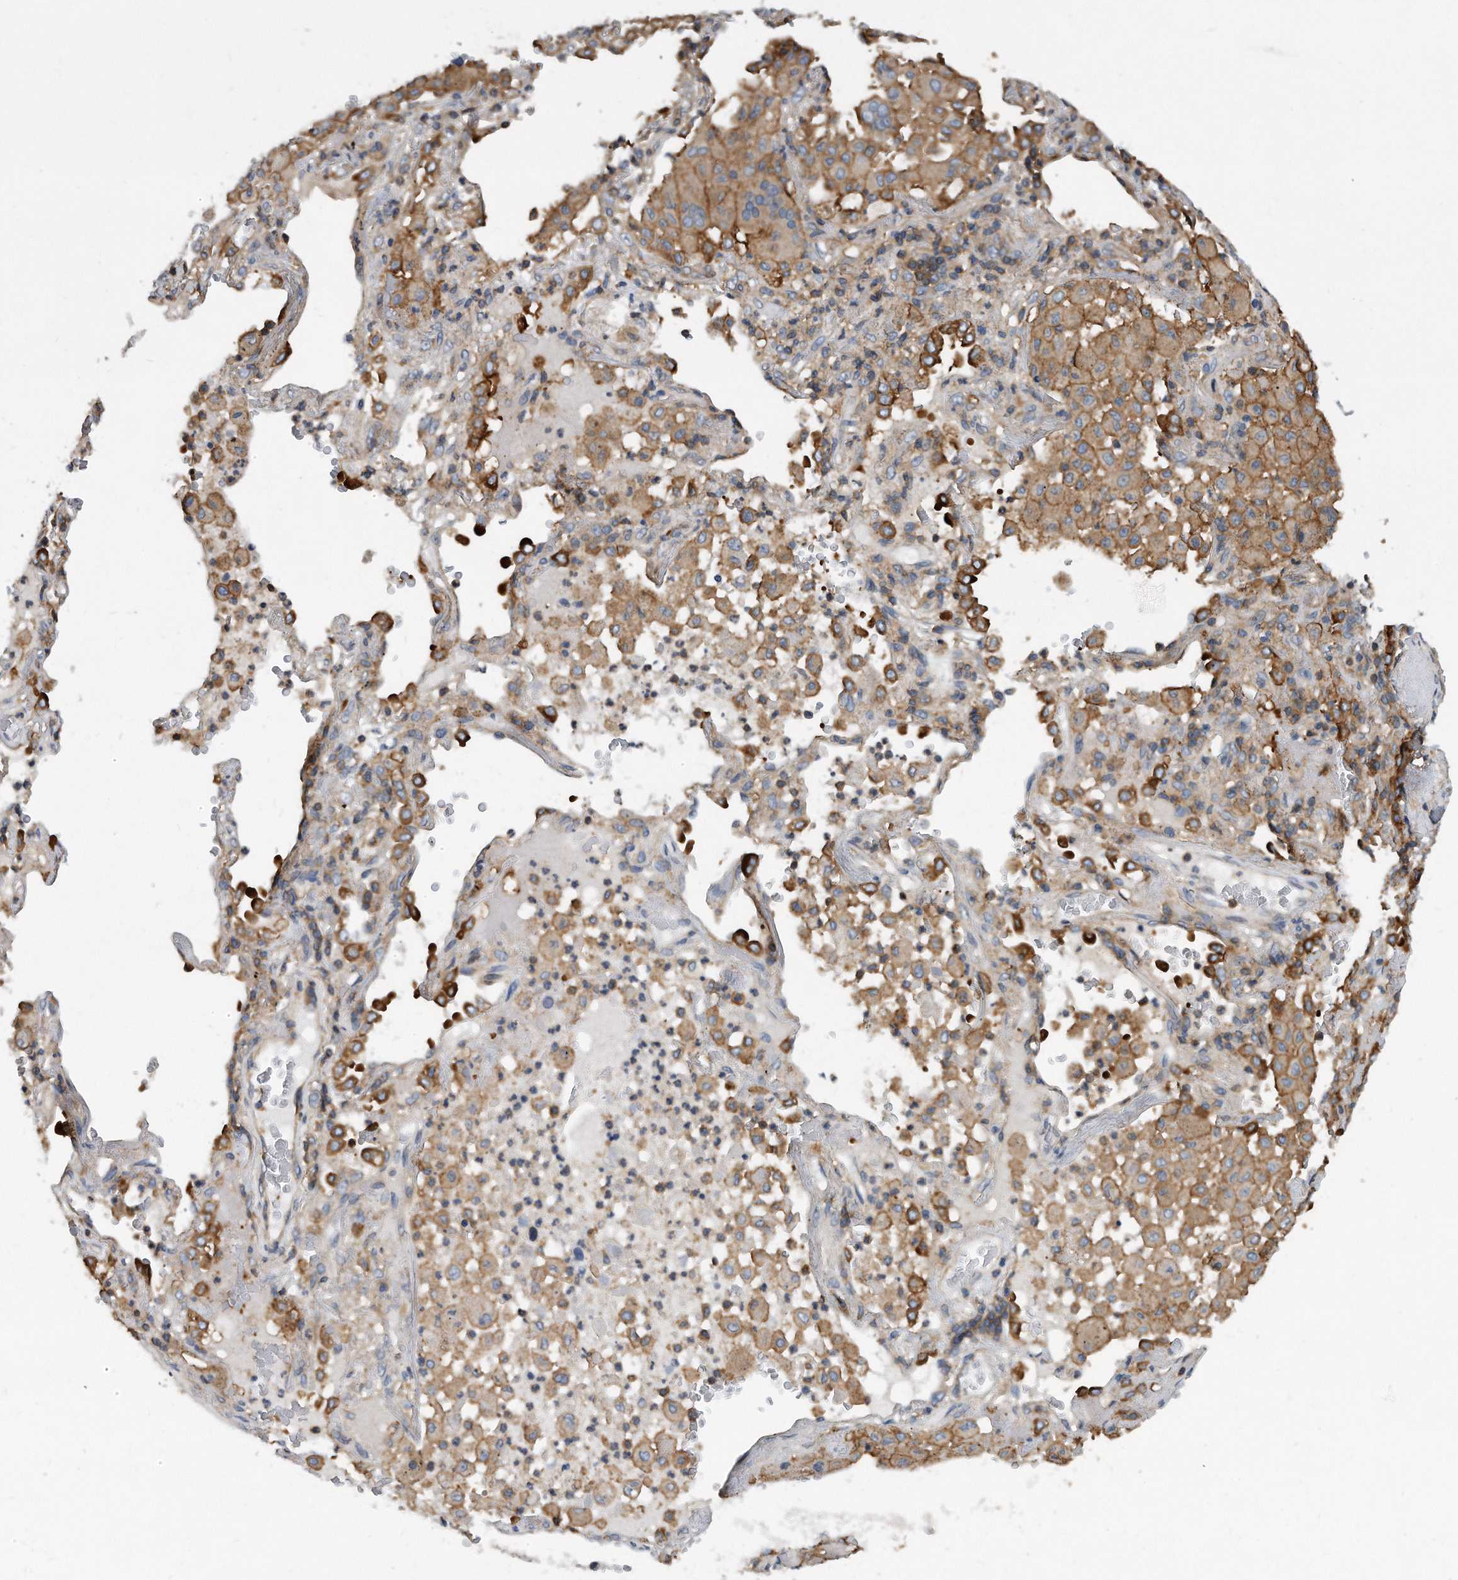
{"staining": {"intensity": "moderate", "quantity": ">75%", "location": "cytoplasmic/membranous"}, "tissue": "lung cancer", "cell_type": "Tumor cells", "image_type": "cancer", "snomed": [{"axis": "morphology", "description": "Squamous cell carcinoma, NOS"}, {"axis": "topography", "description": "Lung"}], "caption": "IHC (DAB (3,3'-diaminobenzidine)) staining of squamous cell carcinoma (lung) displays moderate cytoplasmic/membranous protein positivity in about >75% of tumor cells. The staining was performed using DAB to visualize the protein expression in brown, while the nuclei were stained in blue with hematoxylin (Magnification: 20x).", "gene": "ATG5", "patient": {"sex": "male", "age": 57}}